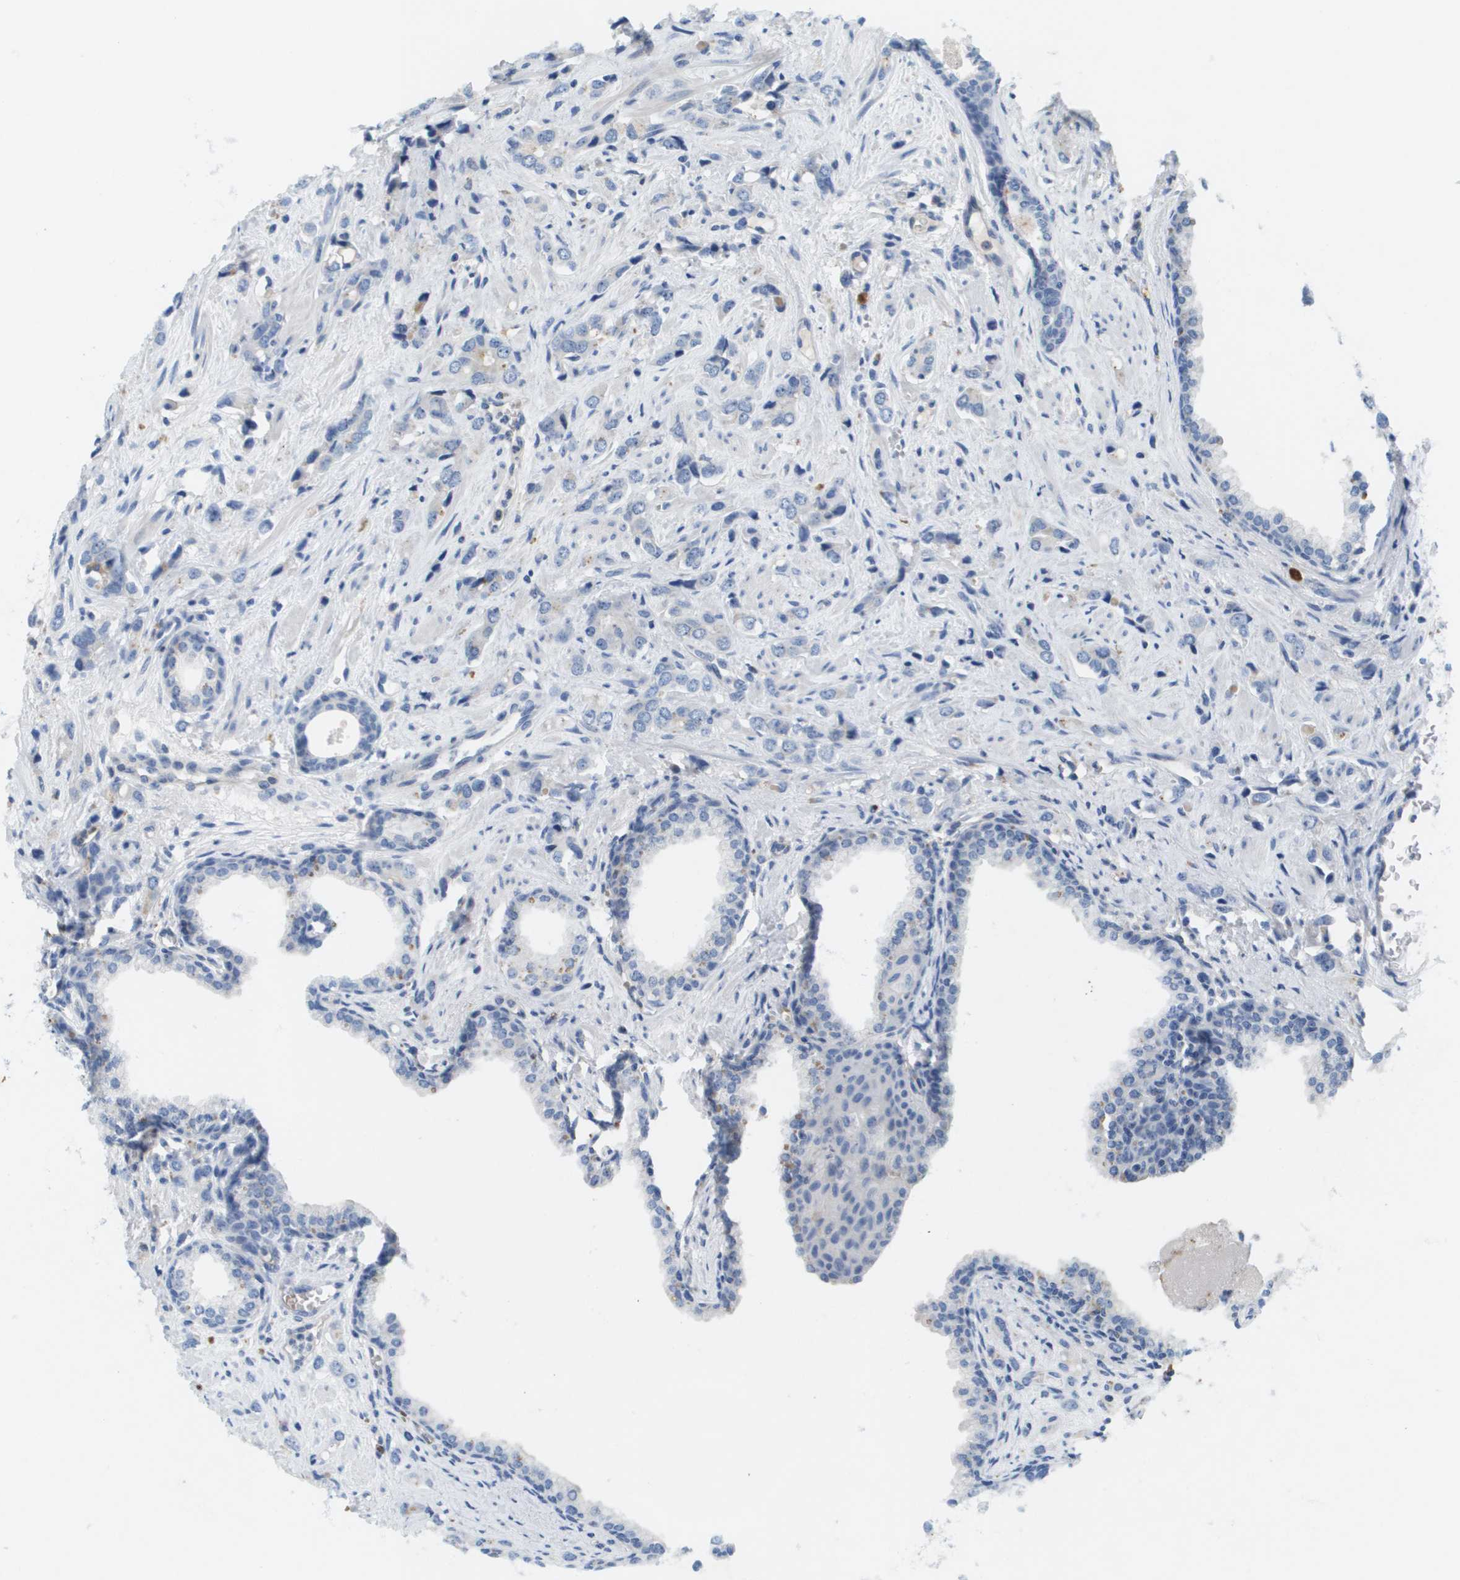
{"staining": {"intensity": "negative", "quantity": "none", "location": "none"}, "tissue": "prostate cancer", "cell_type": "Tumor cells", "image_type": "cancer", "snomed": [{"axis": "morphology", "description": "Adenocarcinoma, High grade"}, {"axis": "topography", "description": "Prostate"}], "caption": "This is a photomicrograph of immunohistochemistry (IHC) staining of prostate cancer (adenocarcinoma (high-grade)), which shows no expression in tumor cells.", "gene": "LIPG", "patient": {"sex": "male", "age": 64}}